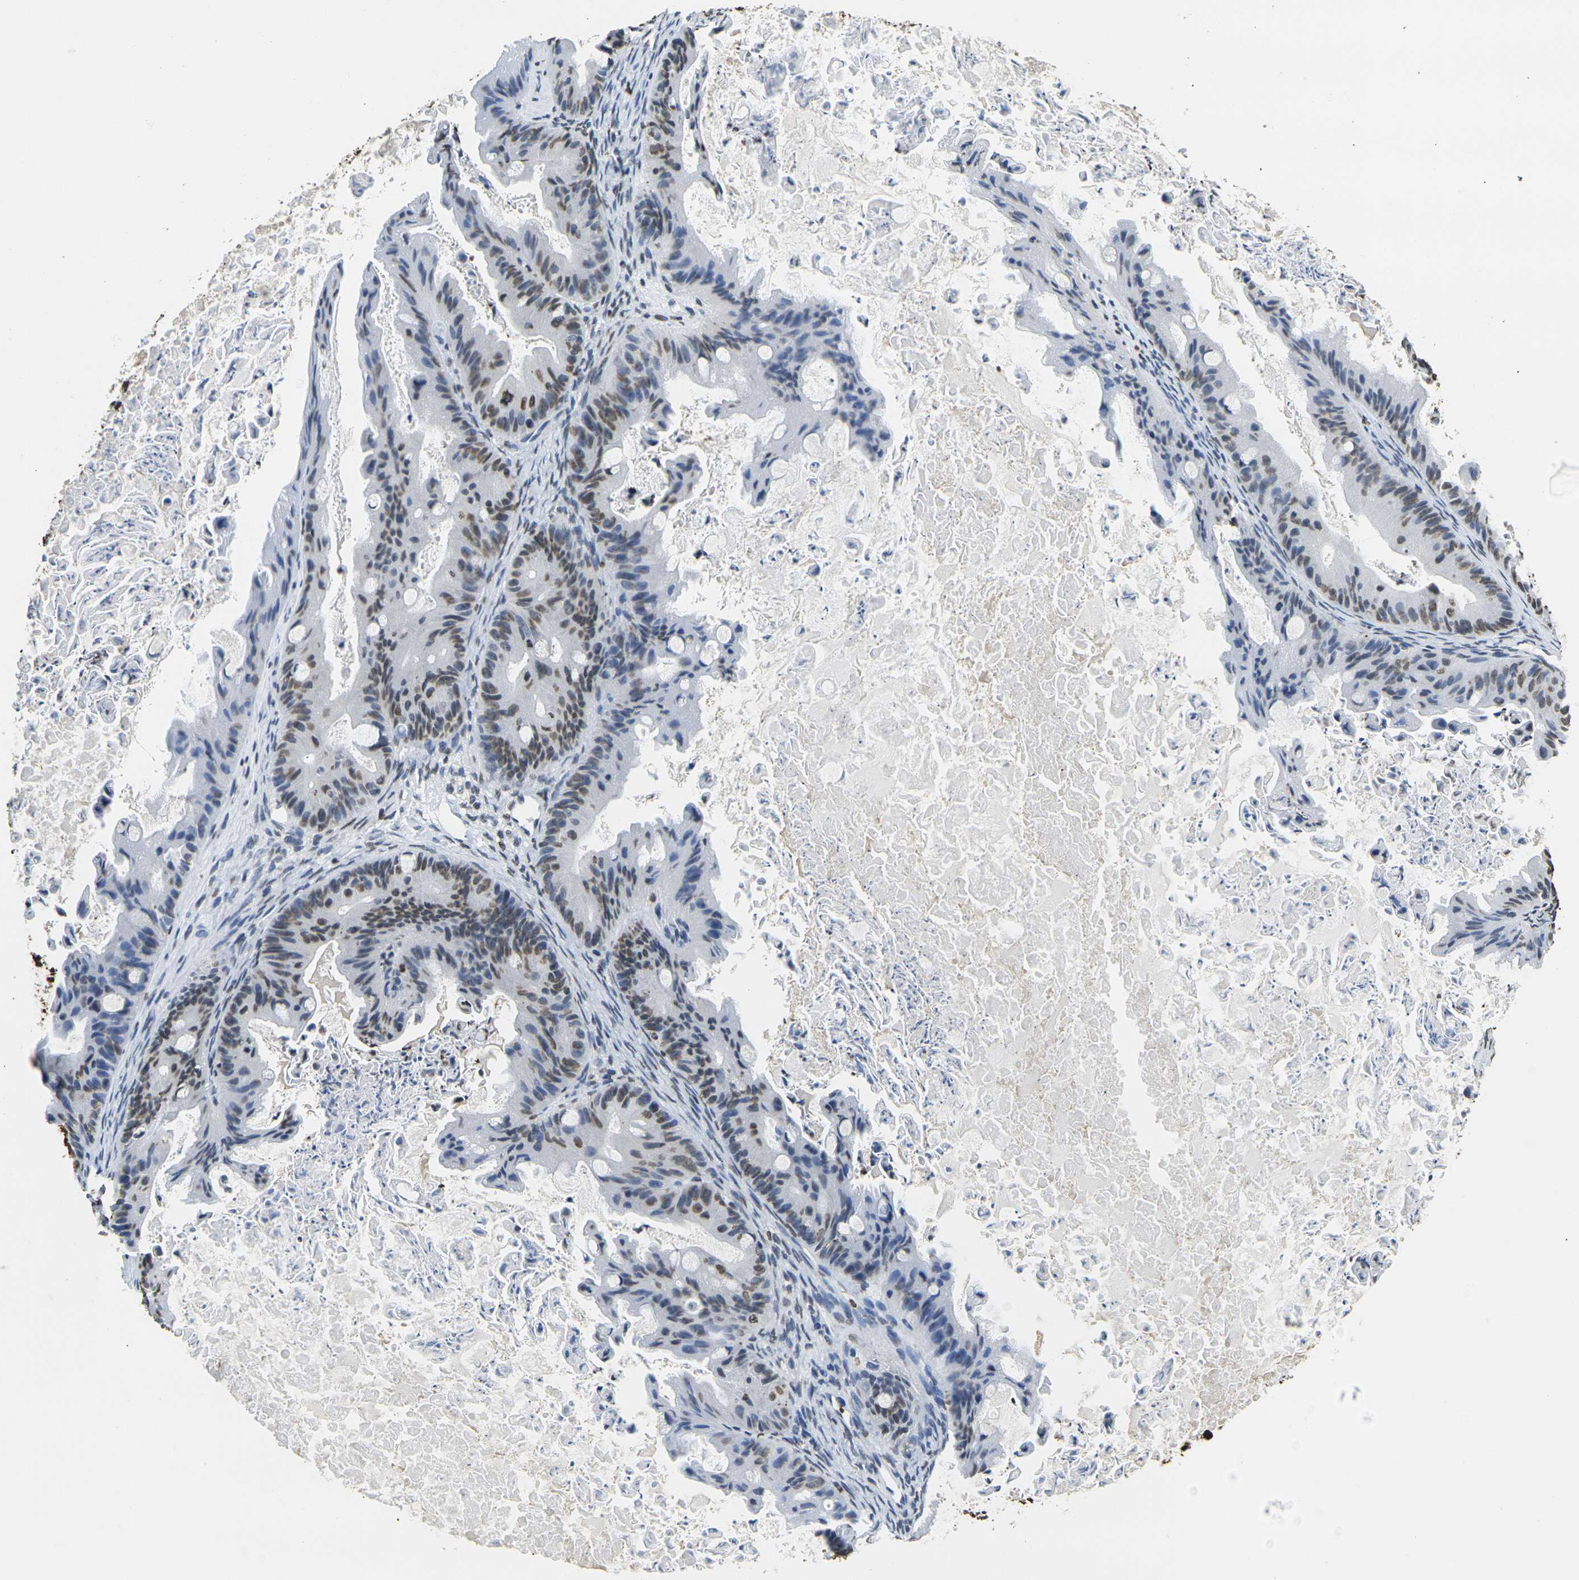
{"staining": {"intensity": "moderate", "quantity": "25%-75%", "location": "nuclear"}, "tissue": "ovarian cancer", "cell_type": "Tumor cells", "image_type": "cancer", "snomed": [{"axis": "morphology", "description": "Cystadenocarcinoma, mucinous, NOS"}, {"axis": "topography", "description": "Ovary"}], "caption": "Protein staining of mucinous cystadenocarcinoma (ovarian) tissue demonstrates moderate nuclear expression in about 25%-75% of tumor cells.", "gene": "DRAXIN", "patient": {"sex": "female", "age": 37}}